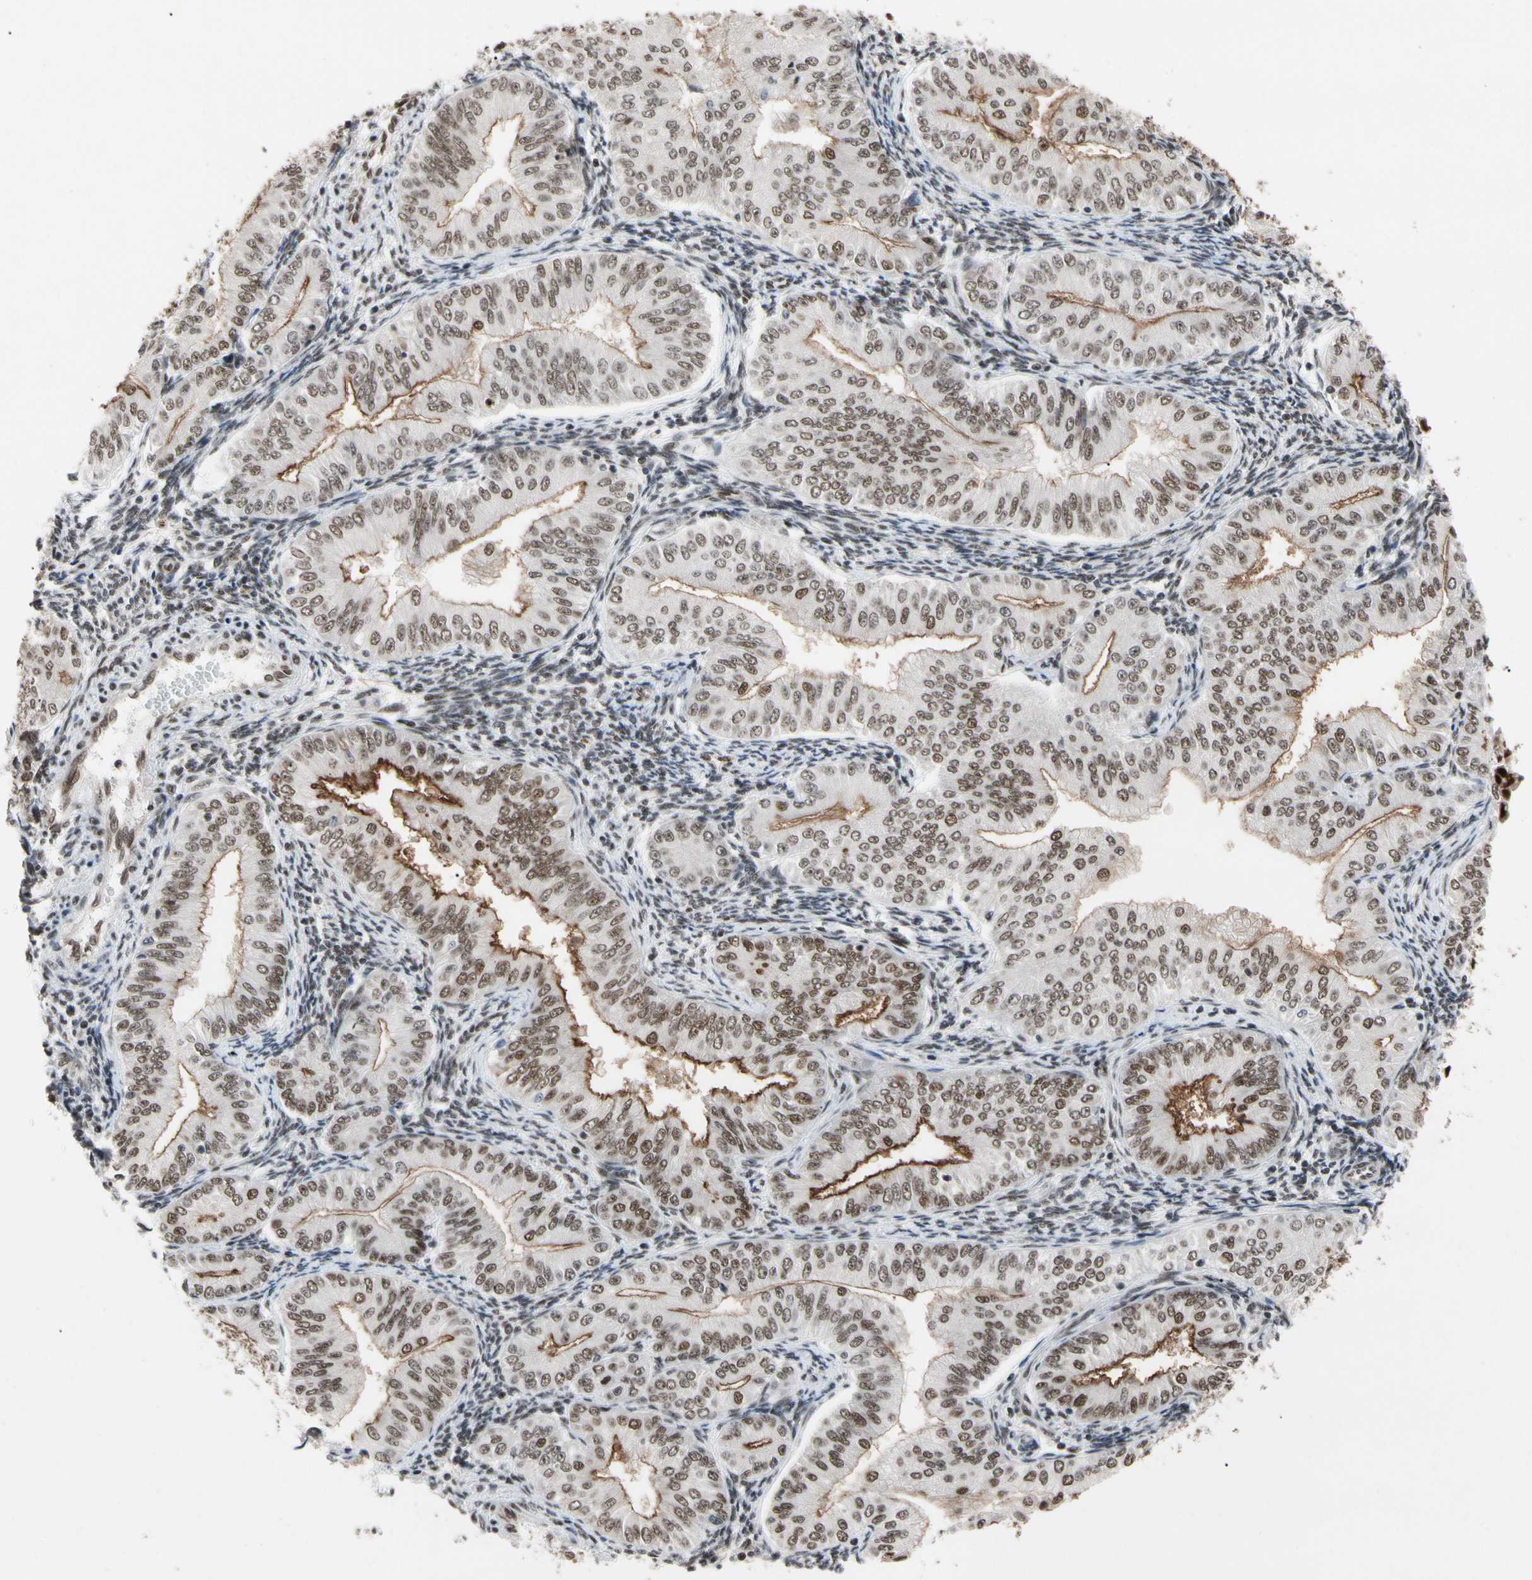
{"staining": {"intensity": "moderate", "quantity": ">75%", "location": "cytoplasmic/membranous,nuclear"}, "tissue": "endometrial cancer", "cell_type": "Tumor cells", "image_type": "cancer", "snomed": [{"axis": "morphology", "description": "Normal tissue, NOS"}, {"axis": "morphology", "description": "Adenocarcinoma, NOS"}, {"axis": "topography", "description": "Endometrium"}], "caption": "Immunohistochemistry (IHC) histopathology image of neoplastic tissue: human endometrial adenocarcinoma stained using immunohistochemistry (IHC) reveals medium levels of moderate protein expression localized specifically in the cytoplasmic/membranous and nuclear of tumor cells, appearing as a cytoplasmic/membranous and nuclear brown color.", "gene": "FAM98B", "patient": {"sex": "female", "age": 53}}